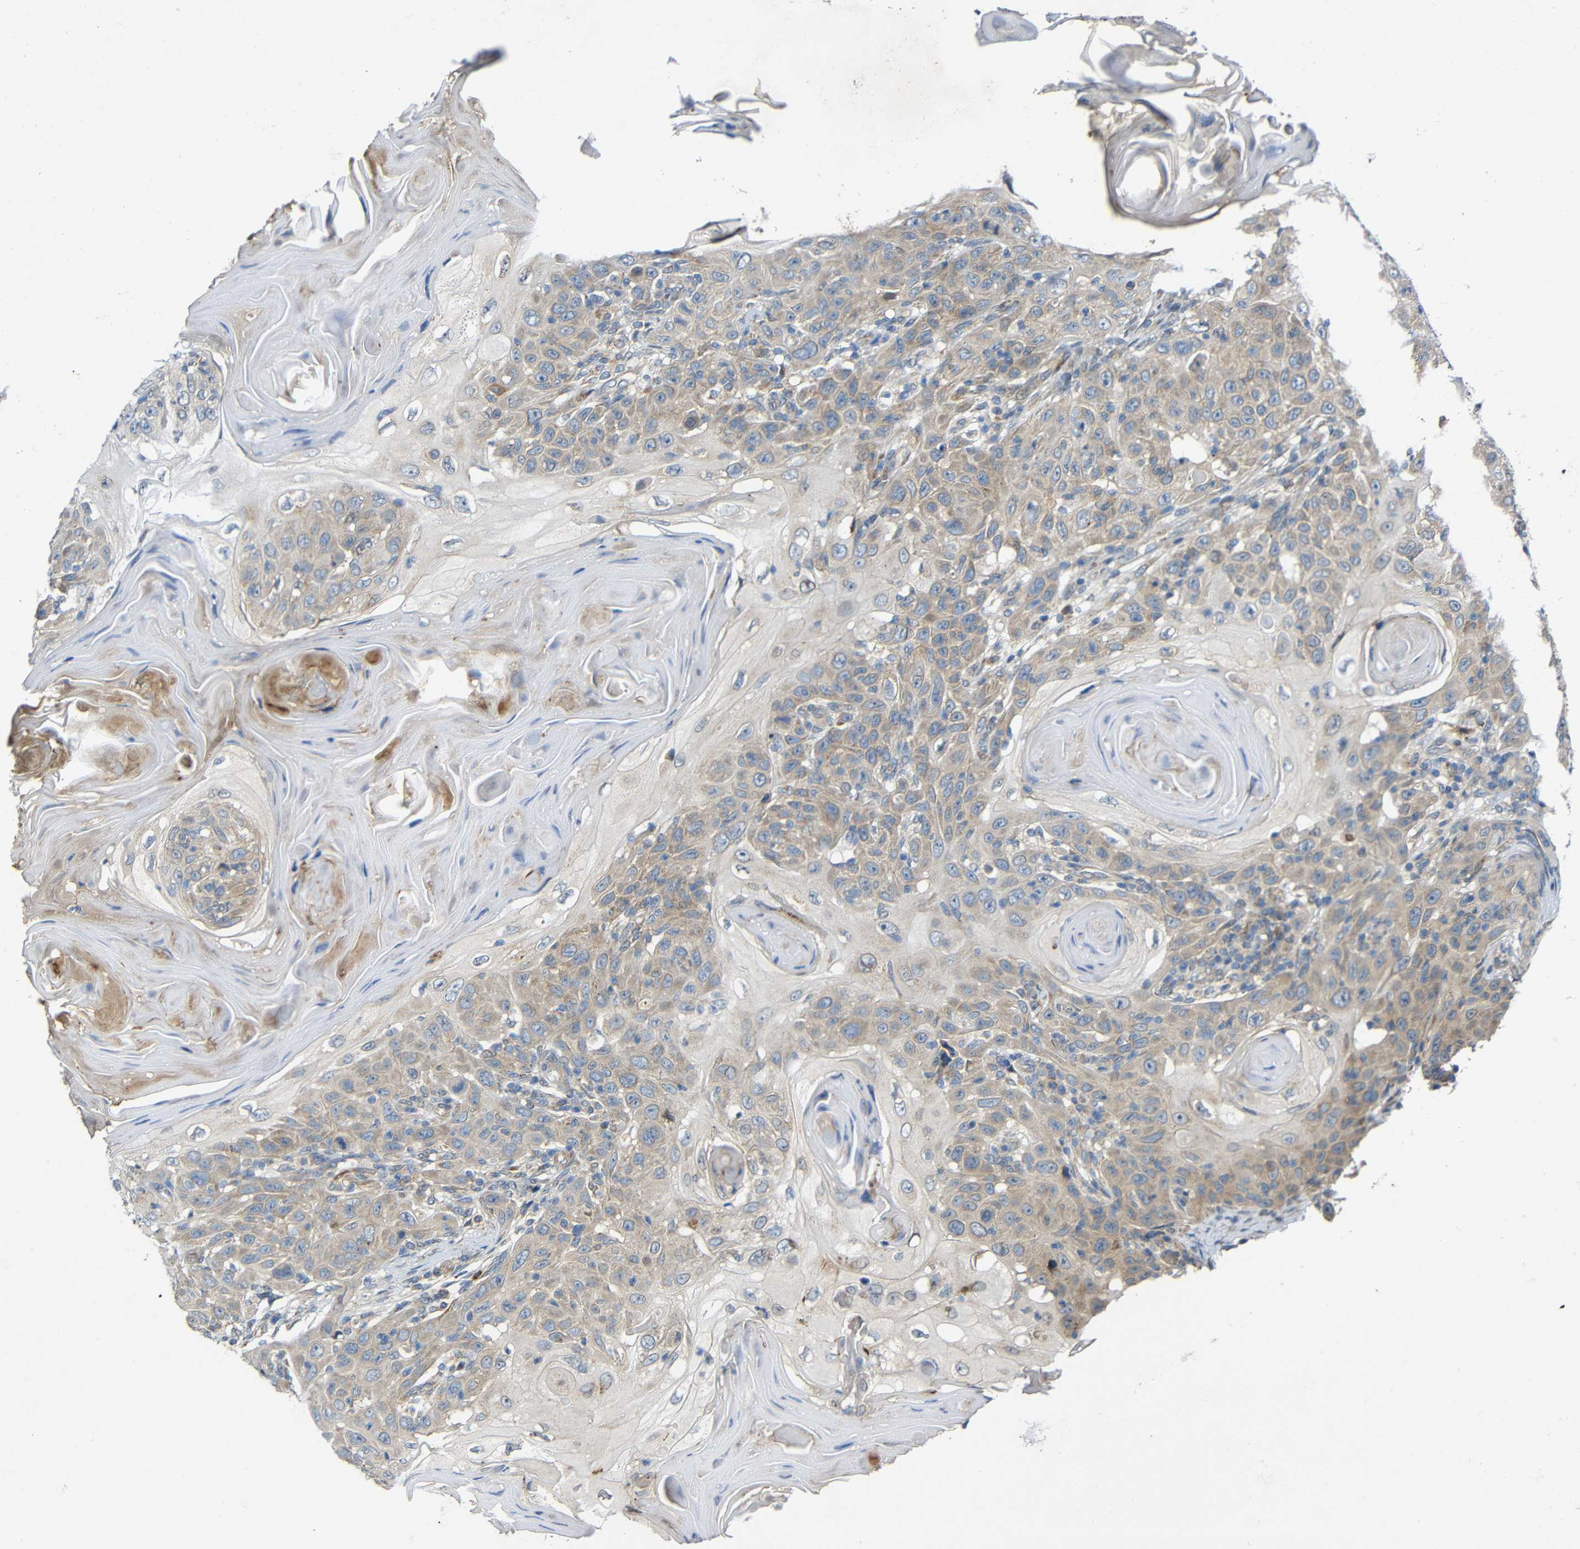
{"staining": {"intensity": "weak", "quantity": "25%-75%", "location": "cytoplasmic/membranous"}, "tissue": "skin cancer", "cell_type": "Tumor cells", "image_type": "cancer", "snomed": [{"axis": "morphology", "description": "Squamous cell carcinoma, NOS"}, {"axis": "topography", "description": "Skin"}], "caption": "There is low levels of weak cytoplasmic/membranous positivity in tumor cells of skin cancer (squamous cell carcinoma), as demonstrated by immunohistochemical staining (brown color).", "gene": "TMEM25", "patient": {"sex": "female", "age": 88}}